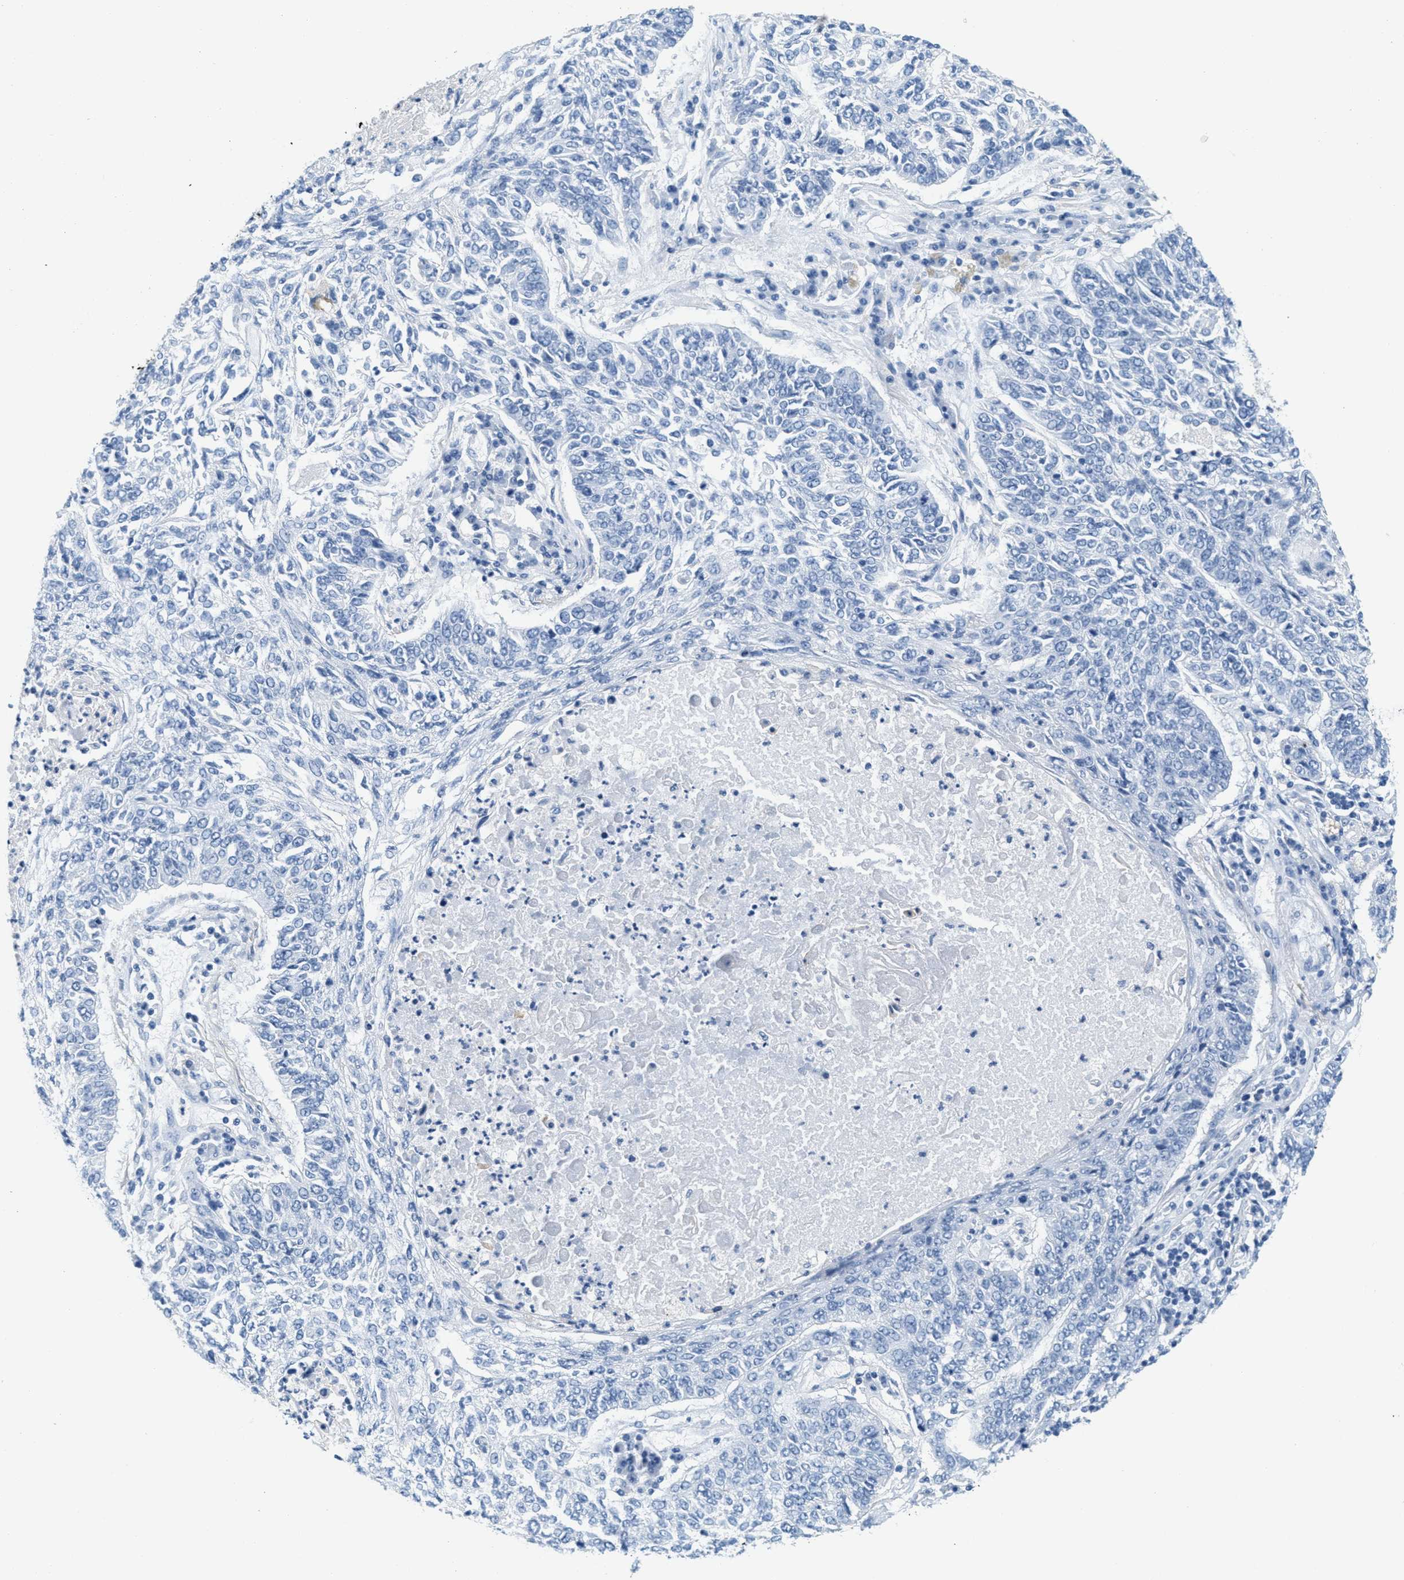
{"staining": {"intensity": "negative", "quantity": "none", "location": "none"}, "tissue": "lung cancer", "cell_type": "Tumor cells", "image_type": "cancer", "snomed": [{"axis": "morphology", "description": "Normal tissue, NOS"}, {"axis": "morphology", "description": "Squamous cell carcinoma, NOS"}, {"axis": "topography", "description": "Cartilage tissue"}, {"axis": "topography", "description": "Bronchus"}, {"axis": "topography", "description": "Lung"}], "caption": "DAB immunohistochemical staining of human squamous cell carcinoma (lung) demonstrates no significant positivity in tumor cells.", "gene": "GPM6A", "patient": {"sex": "female", "age": 49}}